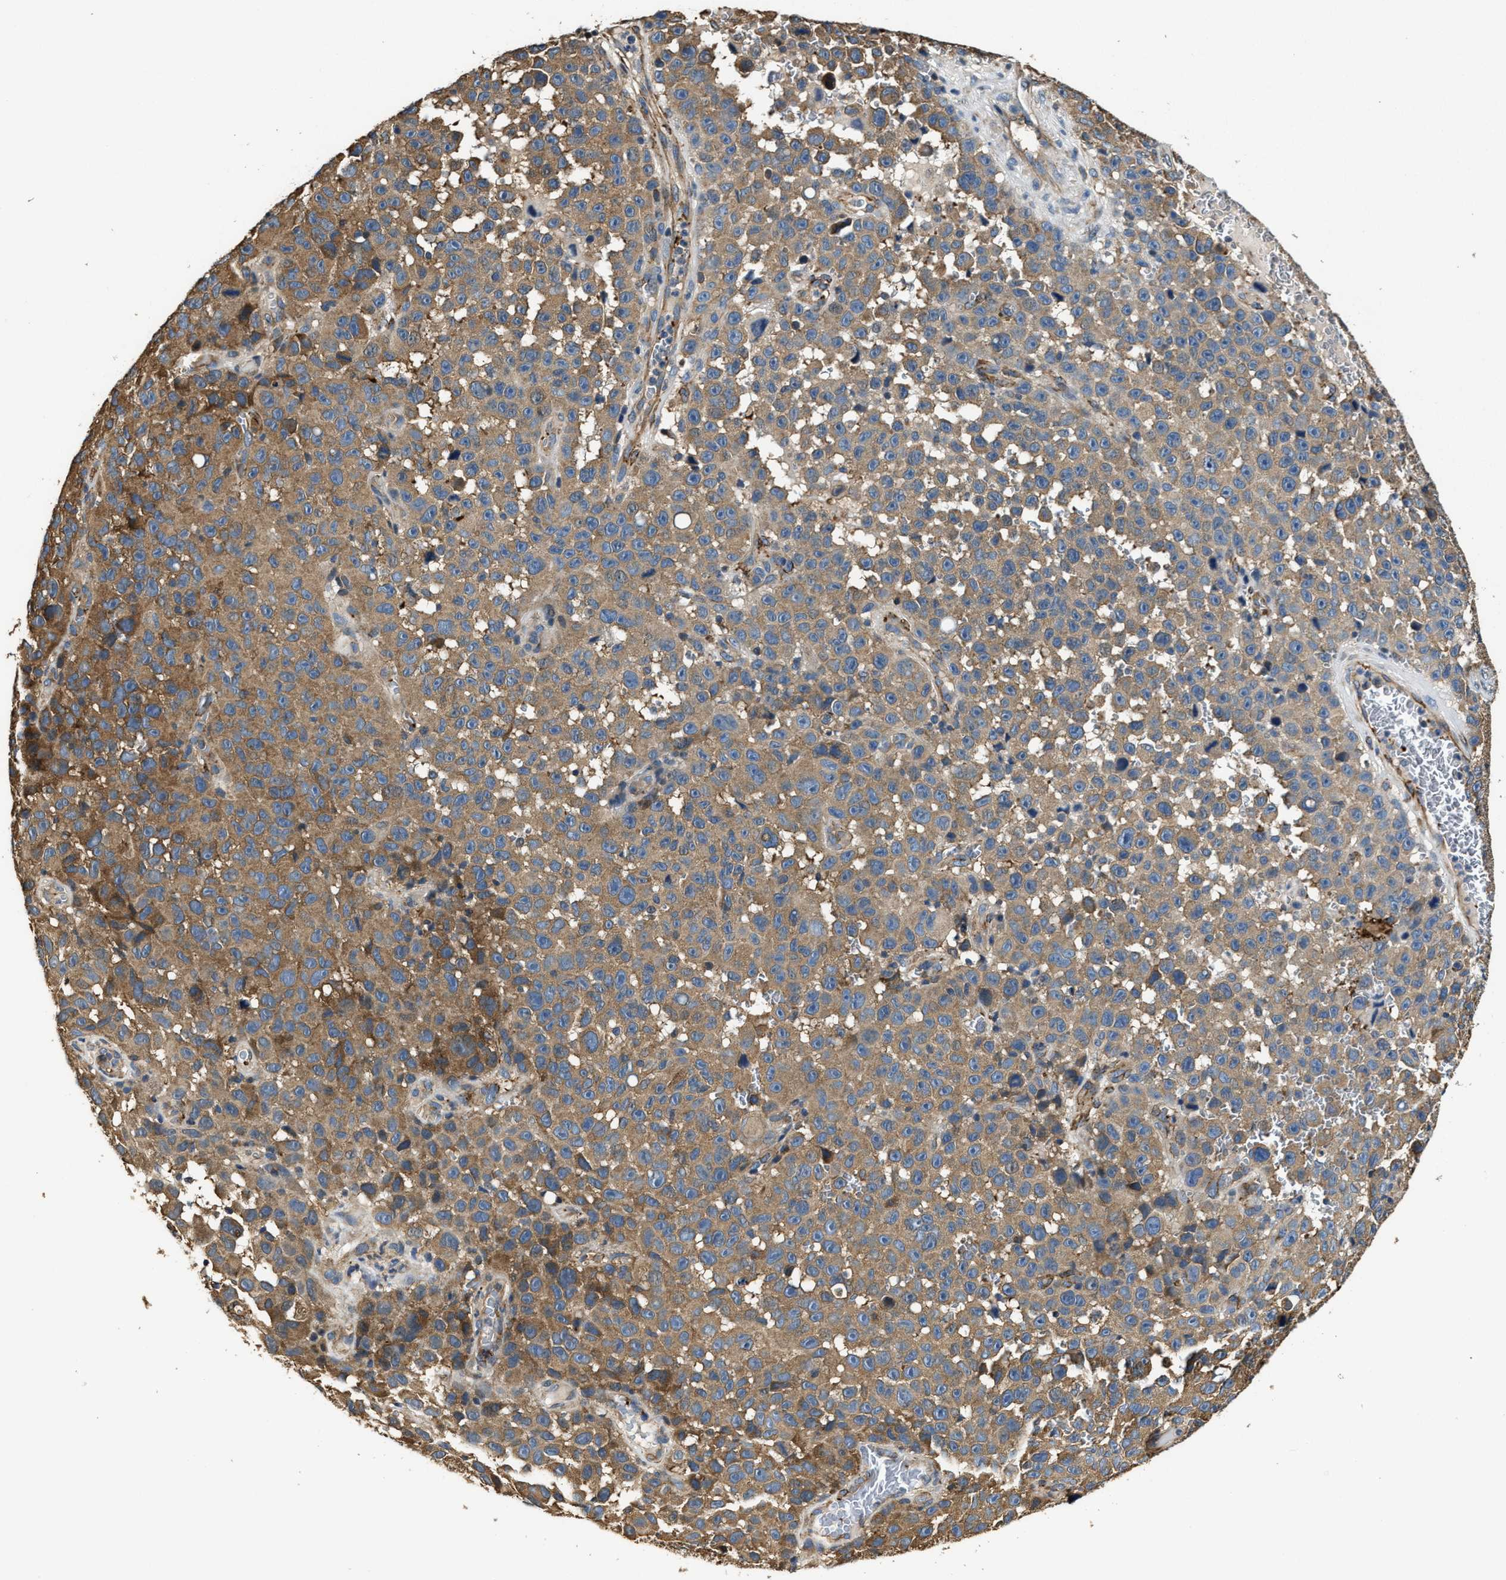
{"staining": {"intensity": "moderate", "quantity": ">75%", "location": "cytoplasmic/membranous"}, "tissue": "melanoma", "cell_type": "Tumor cells", "image_type": "cancer", "snomed": [{"axis": "morphology", "description": "Malignant melanoma, NOS"}, {"axis": "topography", "description": "Skin"}], "caption": "Immunohistochemistry (IHC) image of melanoma stained for a protein (brown), which demonstrates medium levels of moderate cytoplasmic/membranous staining in approximately >75% of tumor cells.", "gene": "GFRA3", "patient": {"sex": "female", "age": 82}}